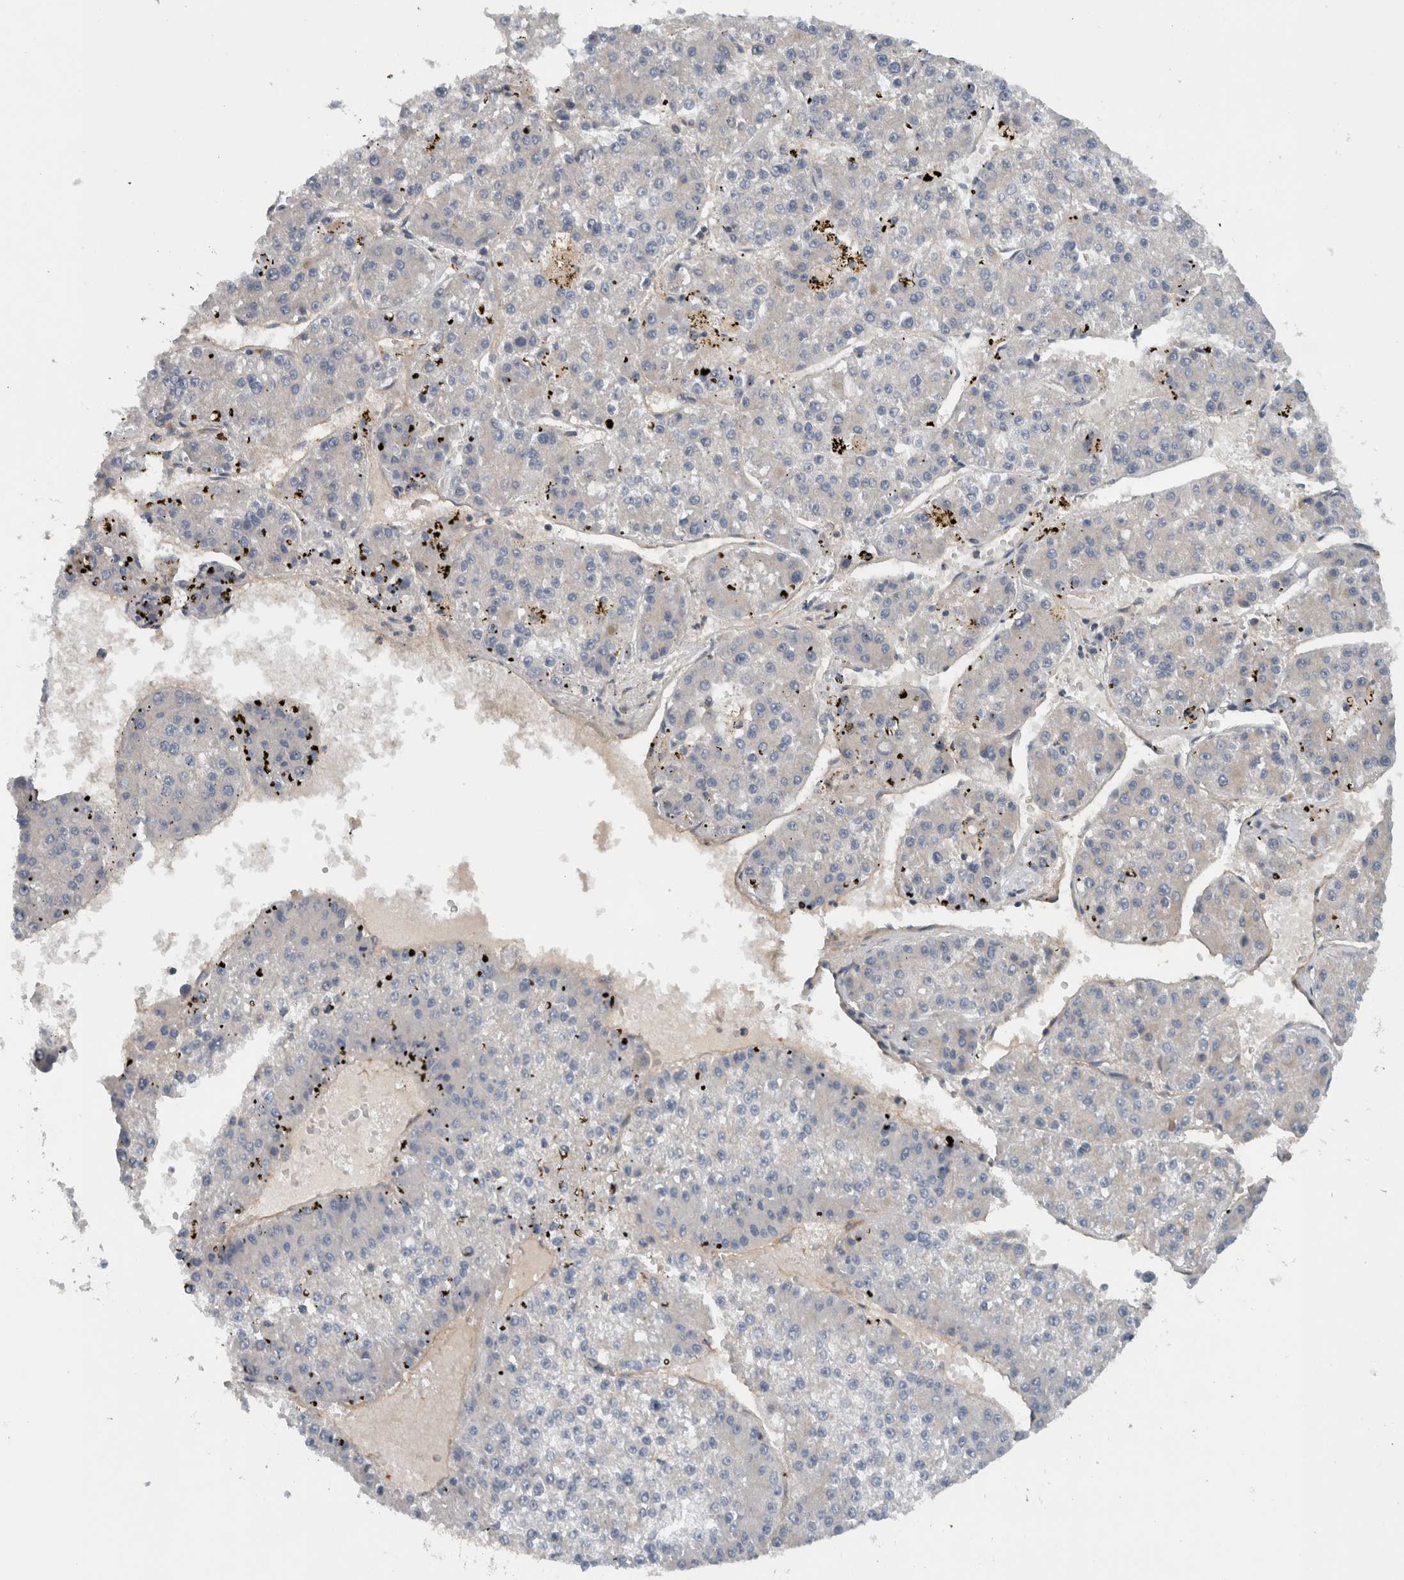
{"staining": {"intensity": "negative", "quantity": "none", "location": "none"}, "tissue": "liver cancer", "cell_type": "Tumor cells", "image_type": "cancer", "snomed": [{"axis": "morphology", "description": "Carcinoma, Hepatocellular, NOS"}, {"axis": "topography", "description": "Liver"}], "caption": "DAB immunohistochemical staining of hepatocellular carcinoma (liver) demonstrates no significant positivity in tumor cells. (DAB (3,3'-diaminobenzidine) immunohistochemistry visualized using brightfield microscopy, high magnification).", "gene": "CD59", "patient": {"sex": "female", "age": 73}}